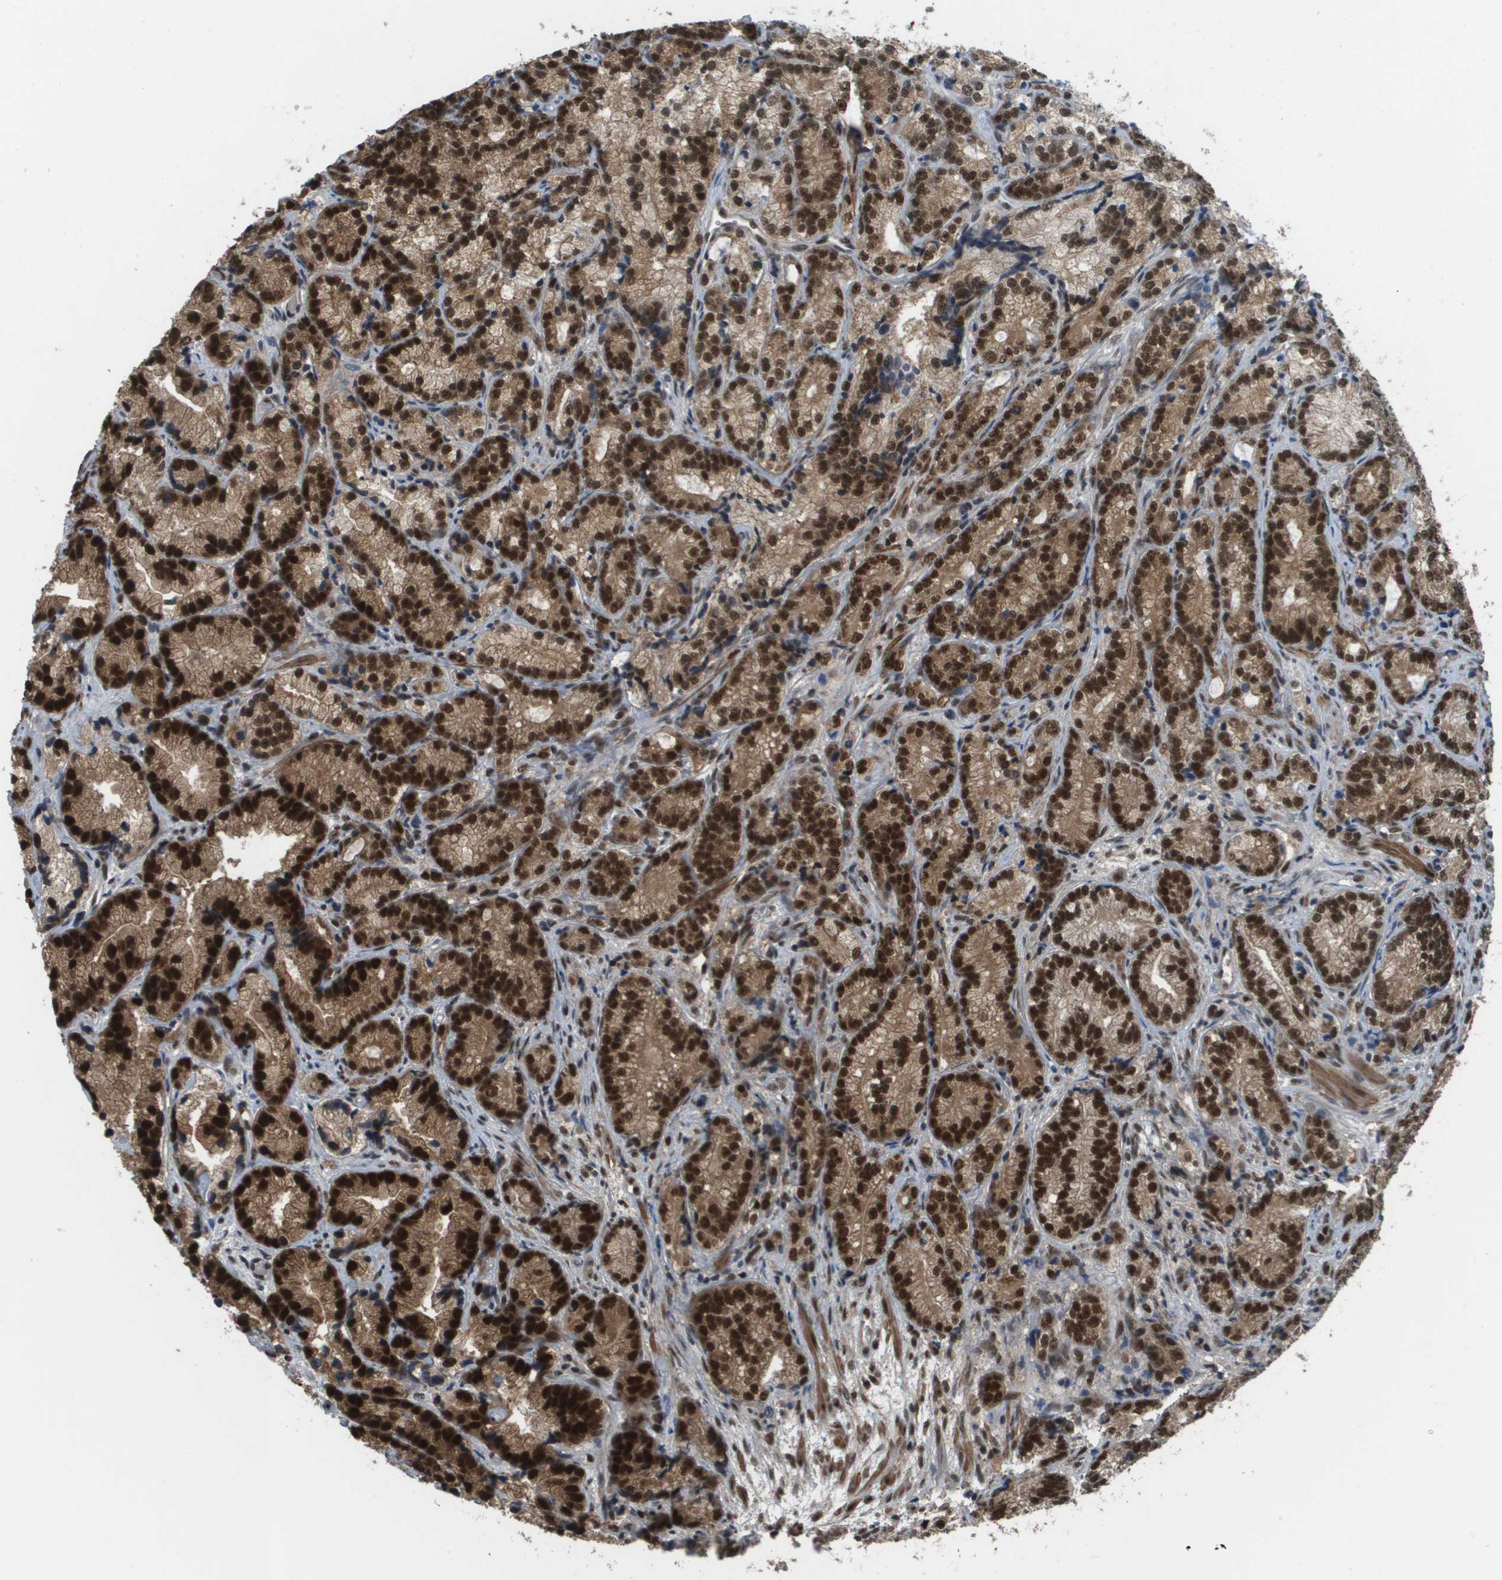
{"staining": {"intensity": "strong", "quantity": ">75%", "location": "cytoplasmic/membranous,nuclear"}, "tissue": "prostate cancer", "cell_type": "Tumor cells", "image_type": "cancer", "snomed": [{"axis": "morphology", "description": "Adenocarcinoma, Low grade"}, {"axis": "topography", "description": "Prostate"}], "caption": "Immunohistochemical staining of prostate low-grade adenocarcinoma shows strong cytoplasmic/membranous and nuclear protein expression in about >75% of tumor cells. Immunohistochemistry (ihc) stains the protein in brown and the nuclei are stained blue.", "gene": "PRCC", "patient": {"sex": "male", "age": 89}}